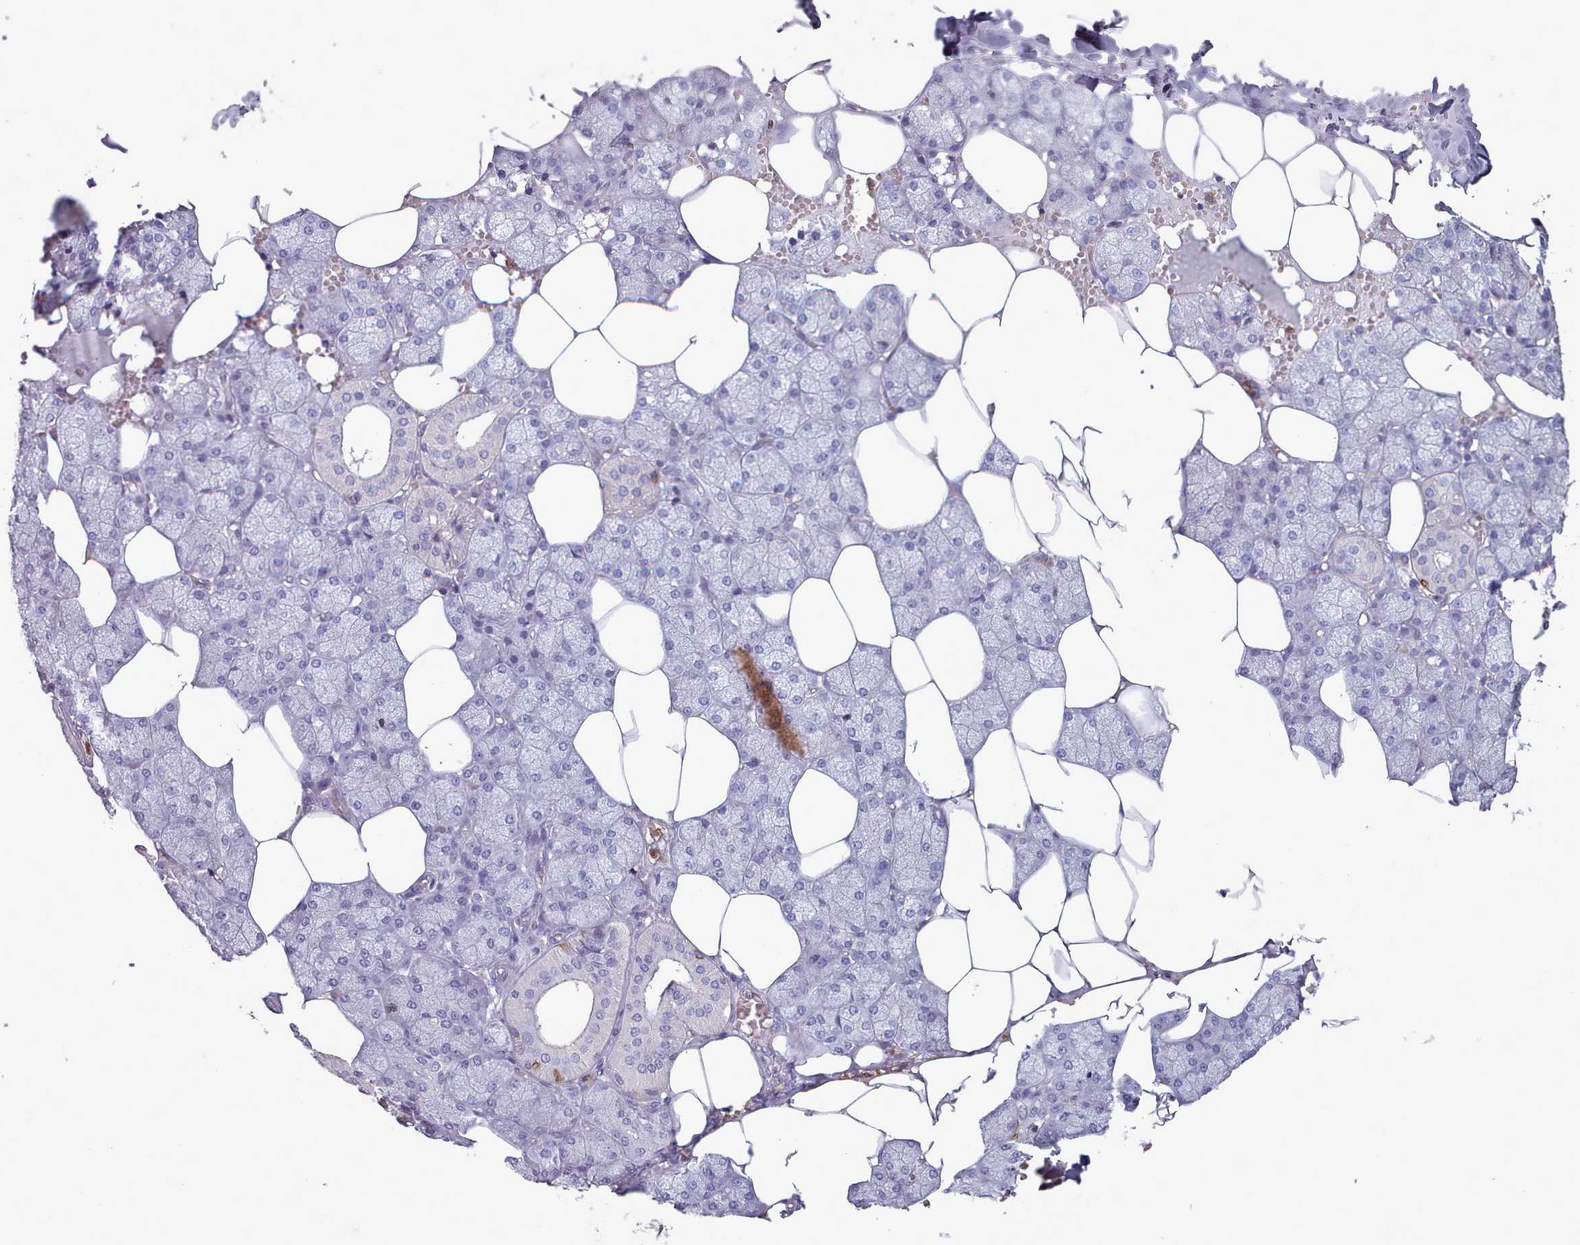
{"staining": {"intensity": "strong", "quantity": "<25%", "location": "cytoplasmic/membranous"}, "tissue": "salivary gland", "cell_type": "Glandular cells", "image_type": "normal", "snomed": [{"axis": "morphology", "description": "Normal tissue, NOS"}, {"axis": "topography", "description": "Salivary gland"}], "caption": "The histopathology image displays immunohistochemical staining of unremarkable salivary gland. There is strong cytoplasmic/membranous staining is present in about <25% of glandular cells.", "gene": "RAC1", "patient": {"sex": "male", "age": 62}}